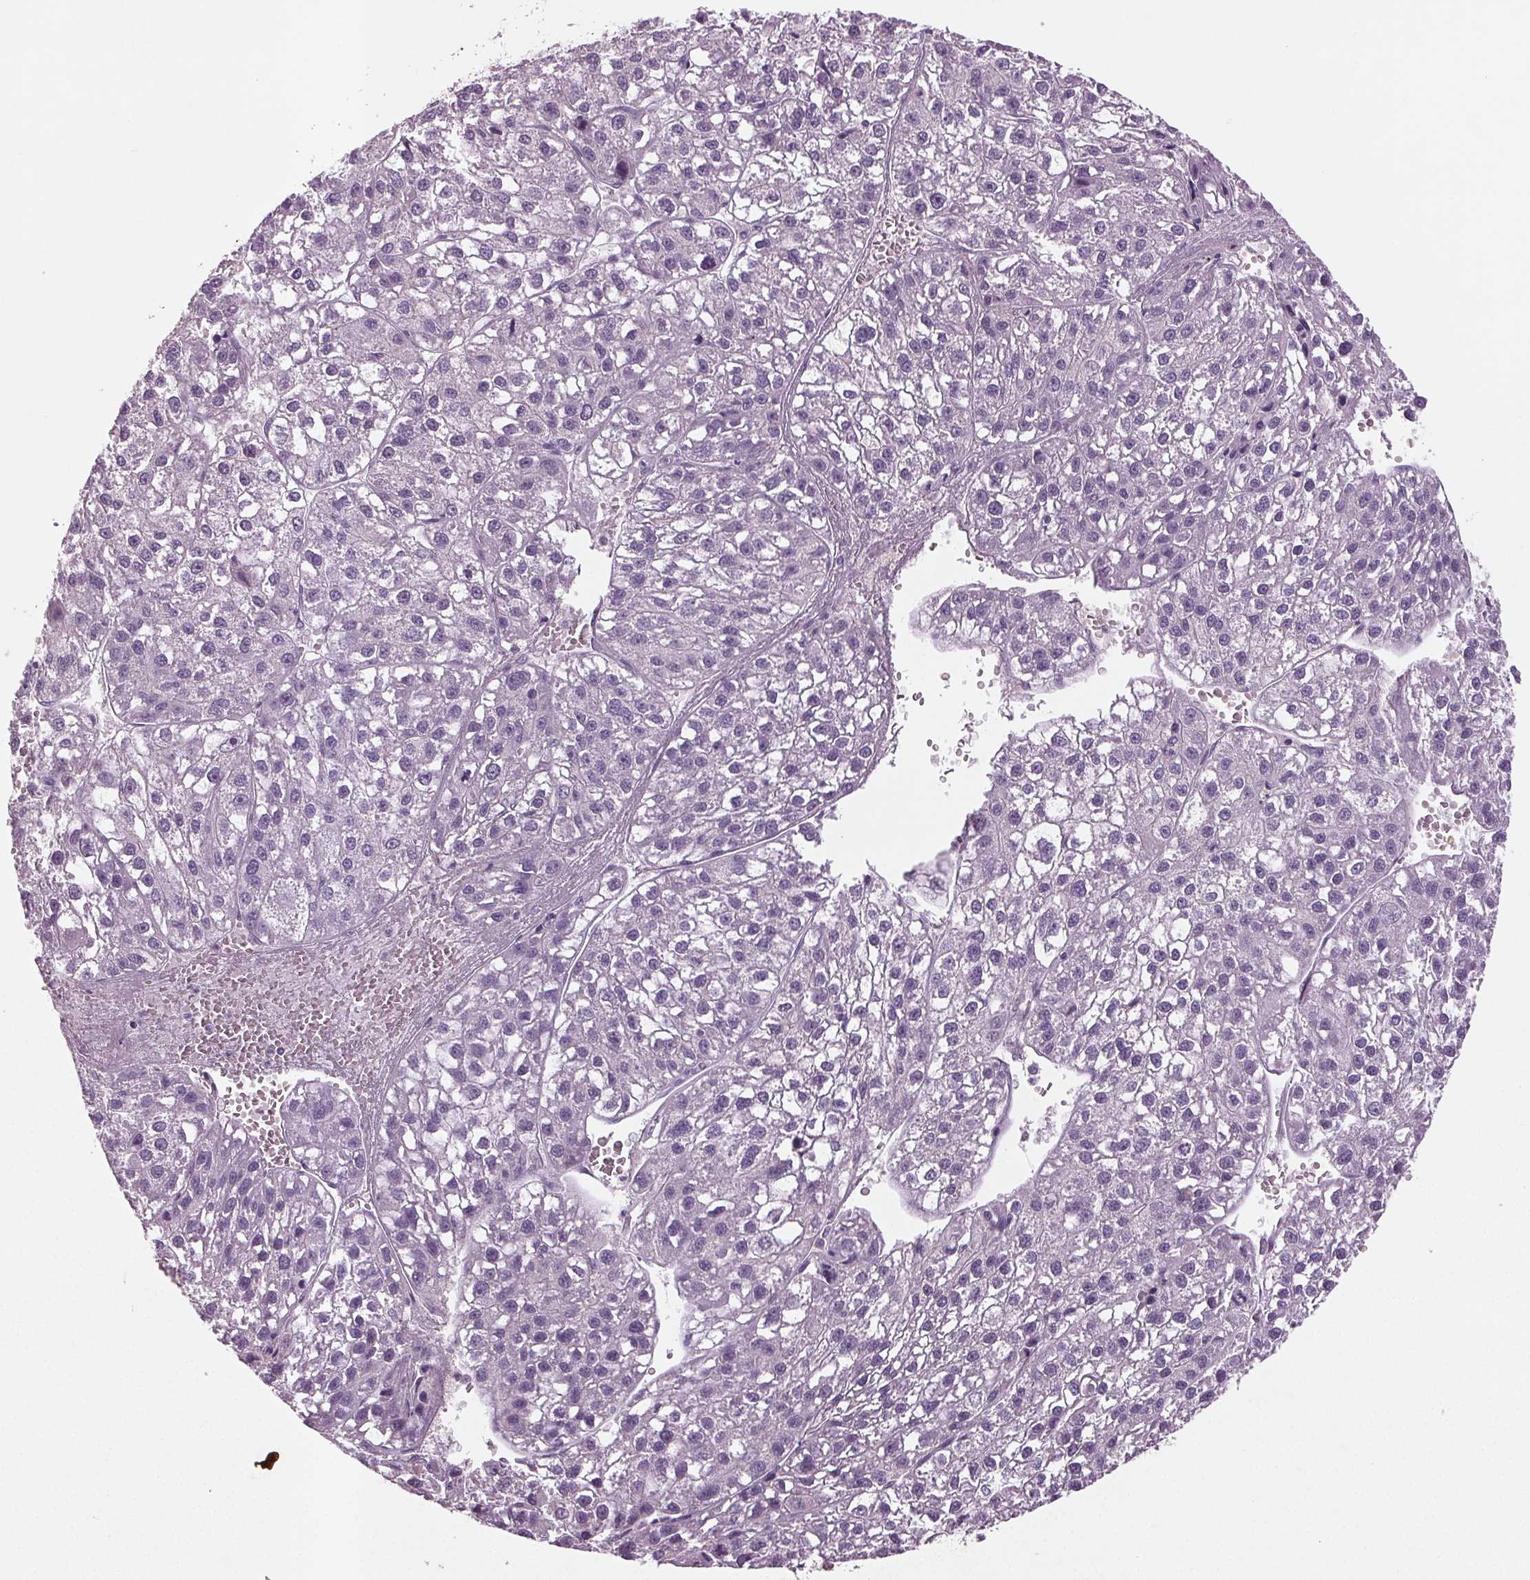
{"staining": {"intensity": "negative", "quantity": "none", "location": "none"}, "tissue": "liver cancer", "cell_type": "Tumor cells", "image_type": "cancer", "snomed": [{"axis": "morphology", "description": "Carcinoma, Hepatocellular, NOS"}, {"axis": "topography", "description": "Liver"}], "caption": "IHC histopathology image of liver hepatocellular carcinoma stained for a protein (brown), which exhibits no positivity in tumor cells. The staining was performed using DAB to visualize the protein expression in brown, while the nuclei were stained in blue with hematoxylin (Magnification: 20x).", "gene": "BHLHE22", "patient": {"sex": "female", "age": 70}}